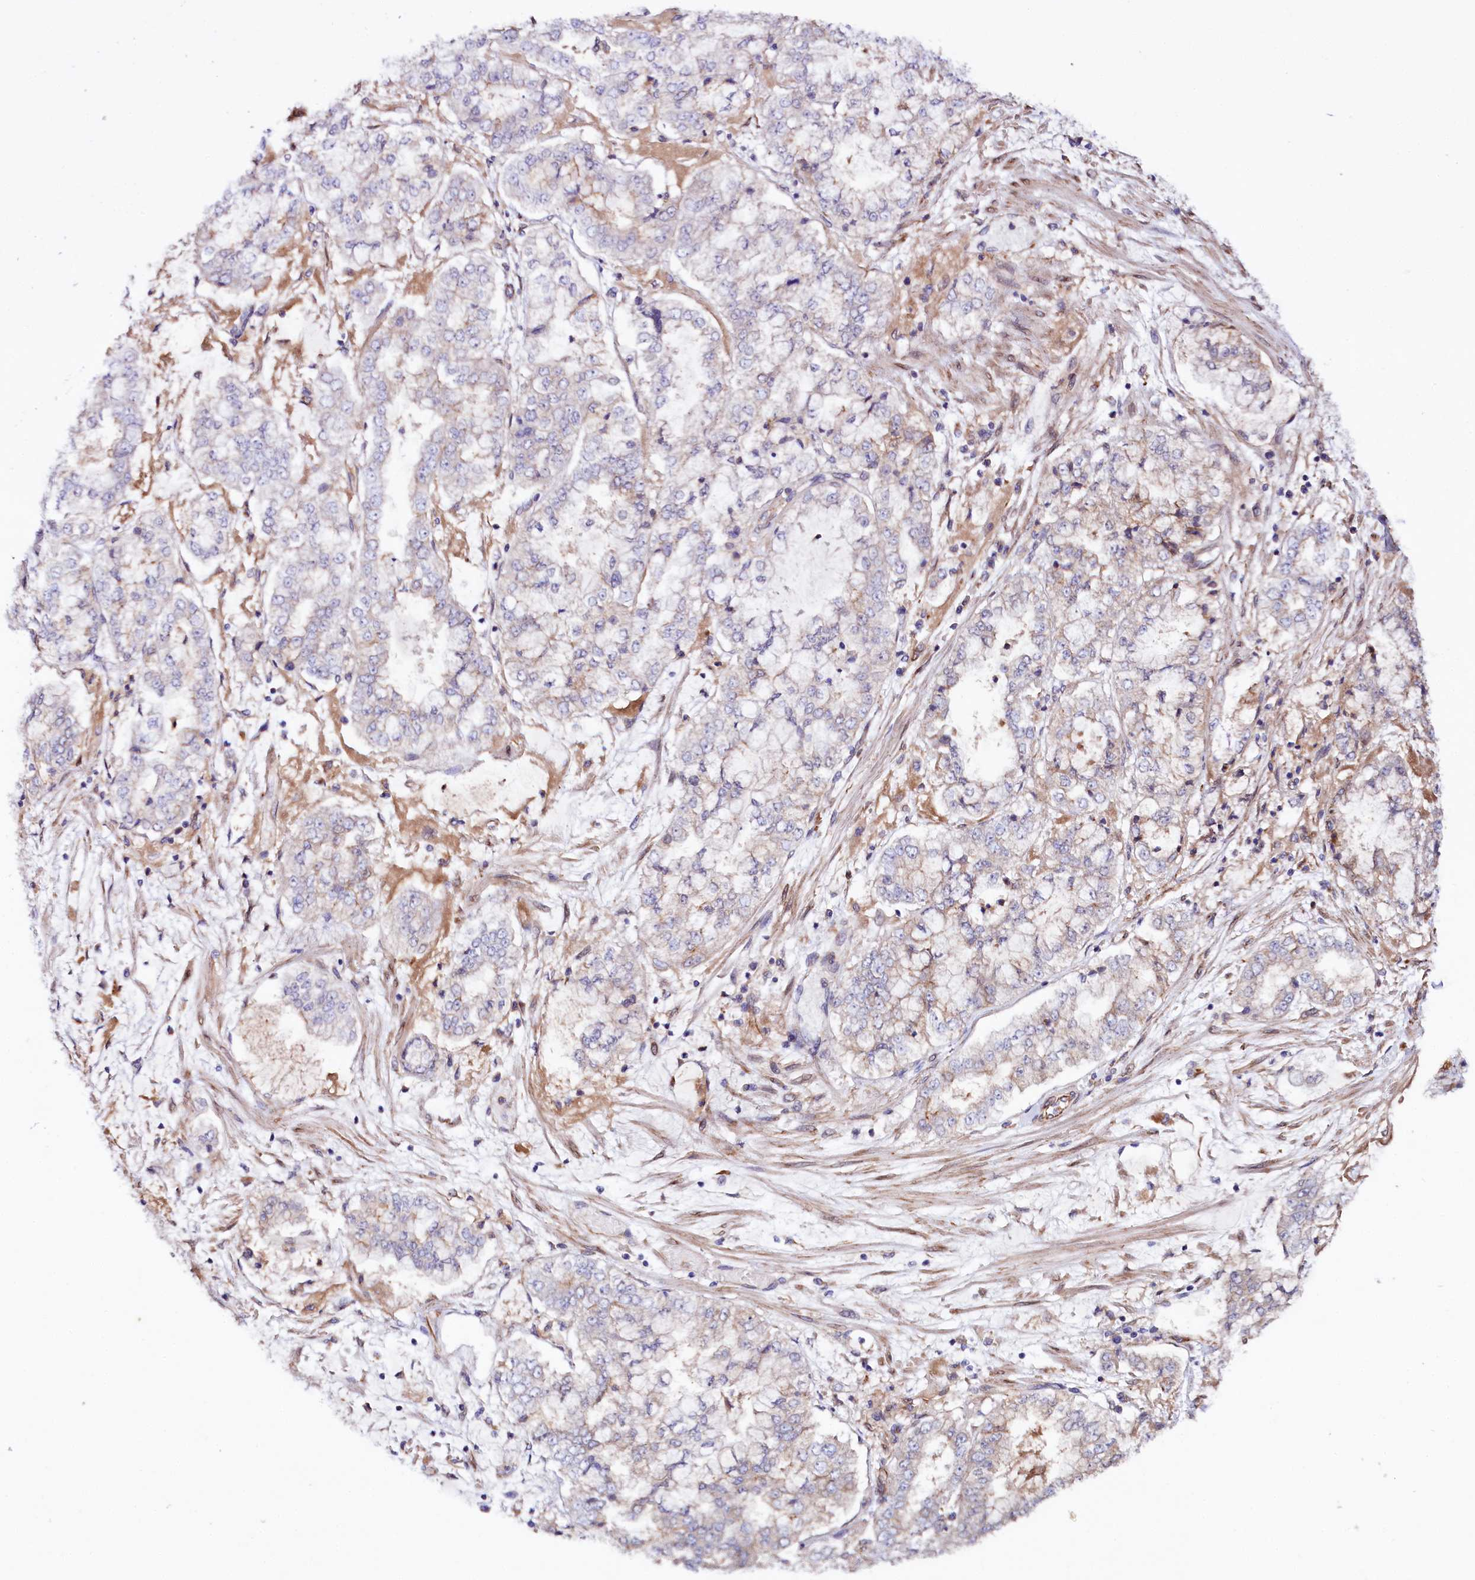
{"staining": {"intensity": "negative", "quantity": "none", "location": "none"}, "tissue": "stomach cancer", "cell_type": "Tumor cells", "image_type": "cancer", "snomed": [{"axis": "morphology", "description": "Adenocarcinoma, NOS"}, {"axis": "topography", "description": "Stomach"}], "caption": "Photomicrograph shows no protein staining in tumor cells of stomach cancer tissue.", "gene": "TTC12", "patient": {"sex": "male", "age": 76}}